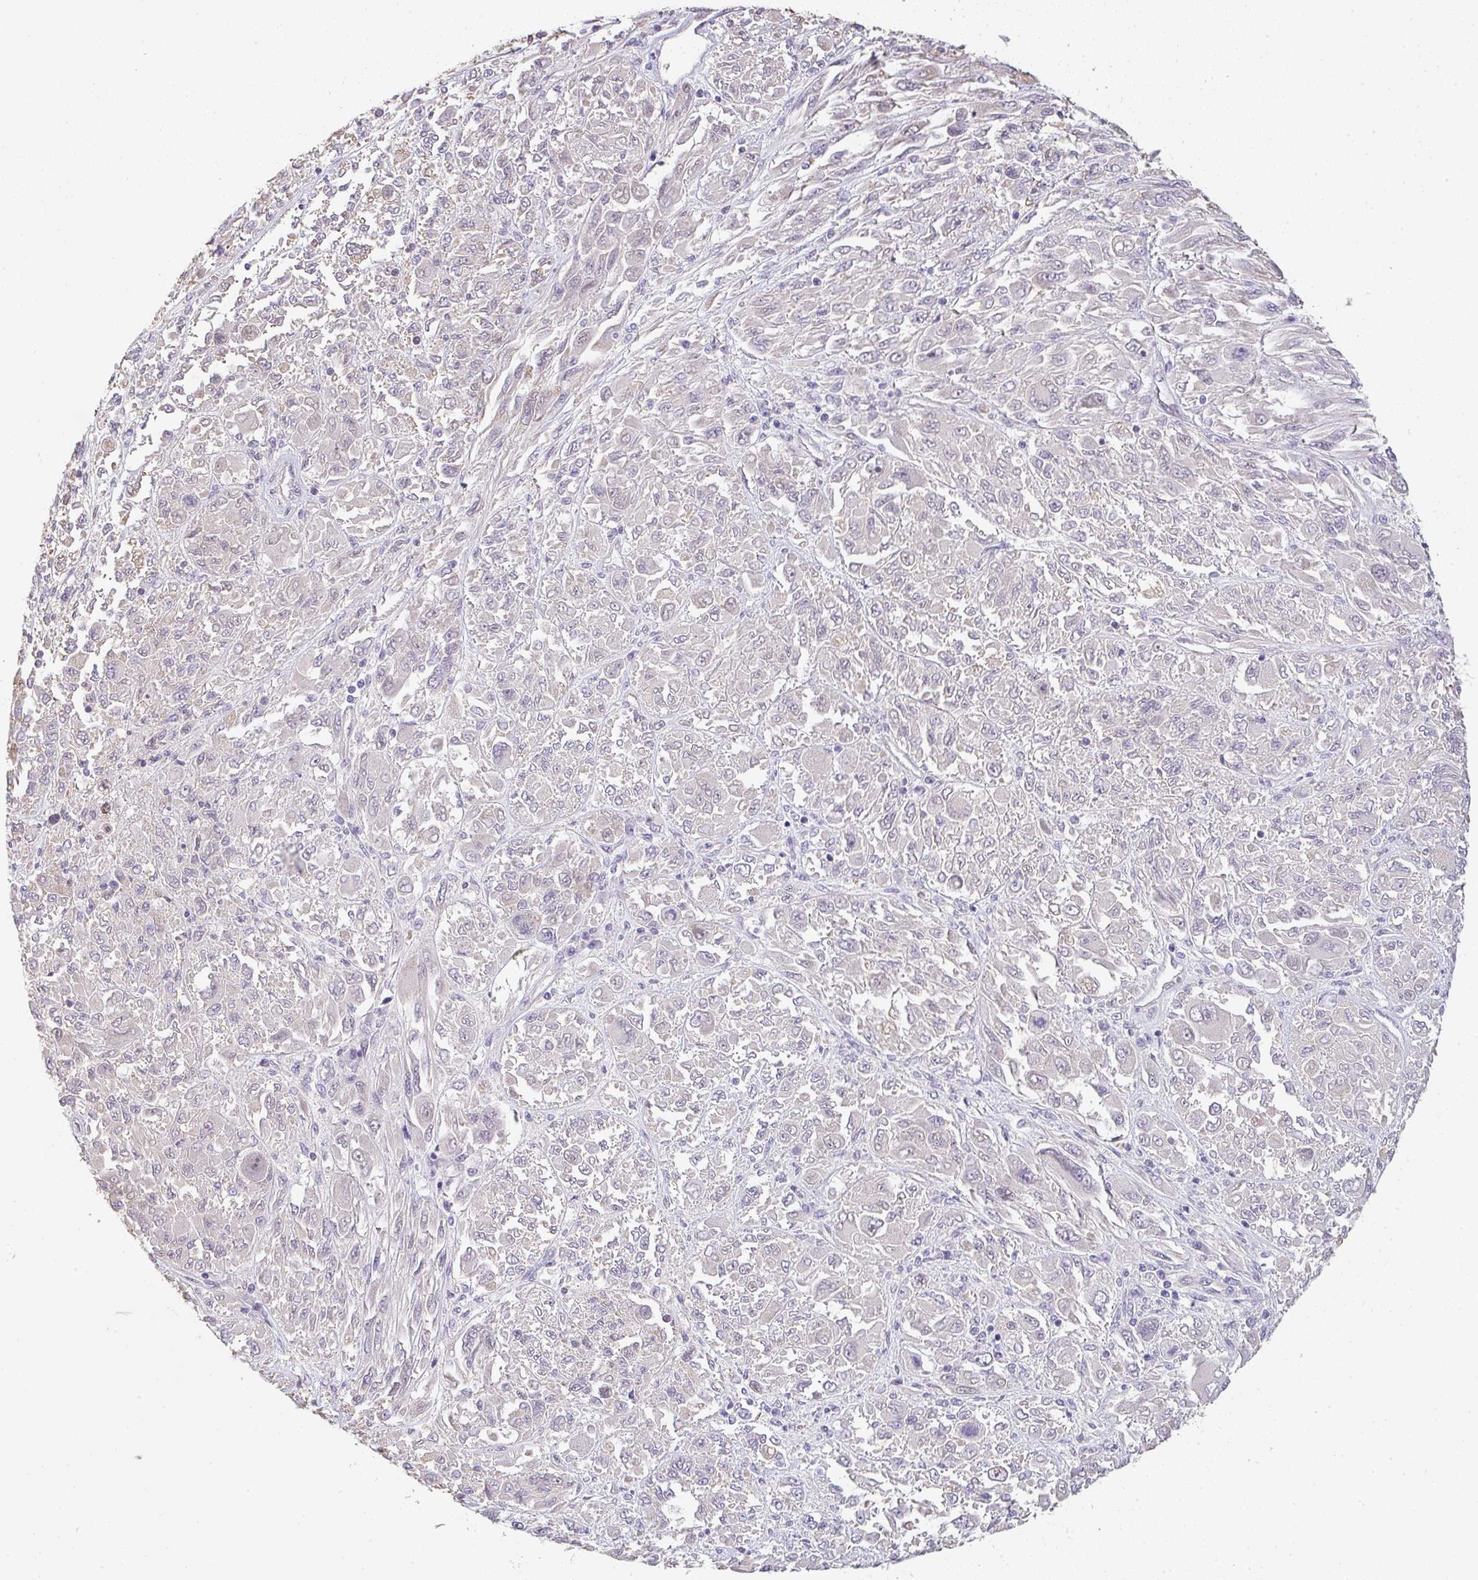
{"staining": {"intensity": "negative", "quantity": "none", "location": "none"}, "tissue": "melanoma", "cell_type": "Tumor cells", "image_type": "cancer", "snomed": [{"axis": "morphology", "description": "Malignant melanoma, NOS"}, {"axis": "topography", "description": "Skin"}], "caption": "Immunohistochemistry (IHC) histopathology image of malignant melanoma stained for a protein (brown), which reveals no positivity in tumor cells.", "gene": "TNFRSF10A", "patient": {"sex": "female", "age": 91}}